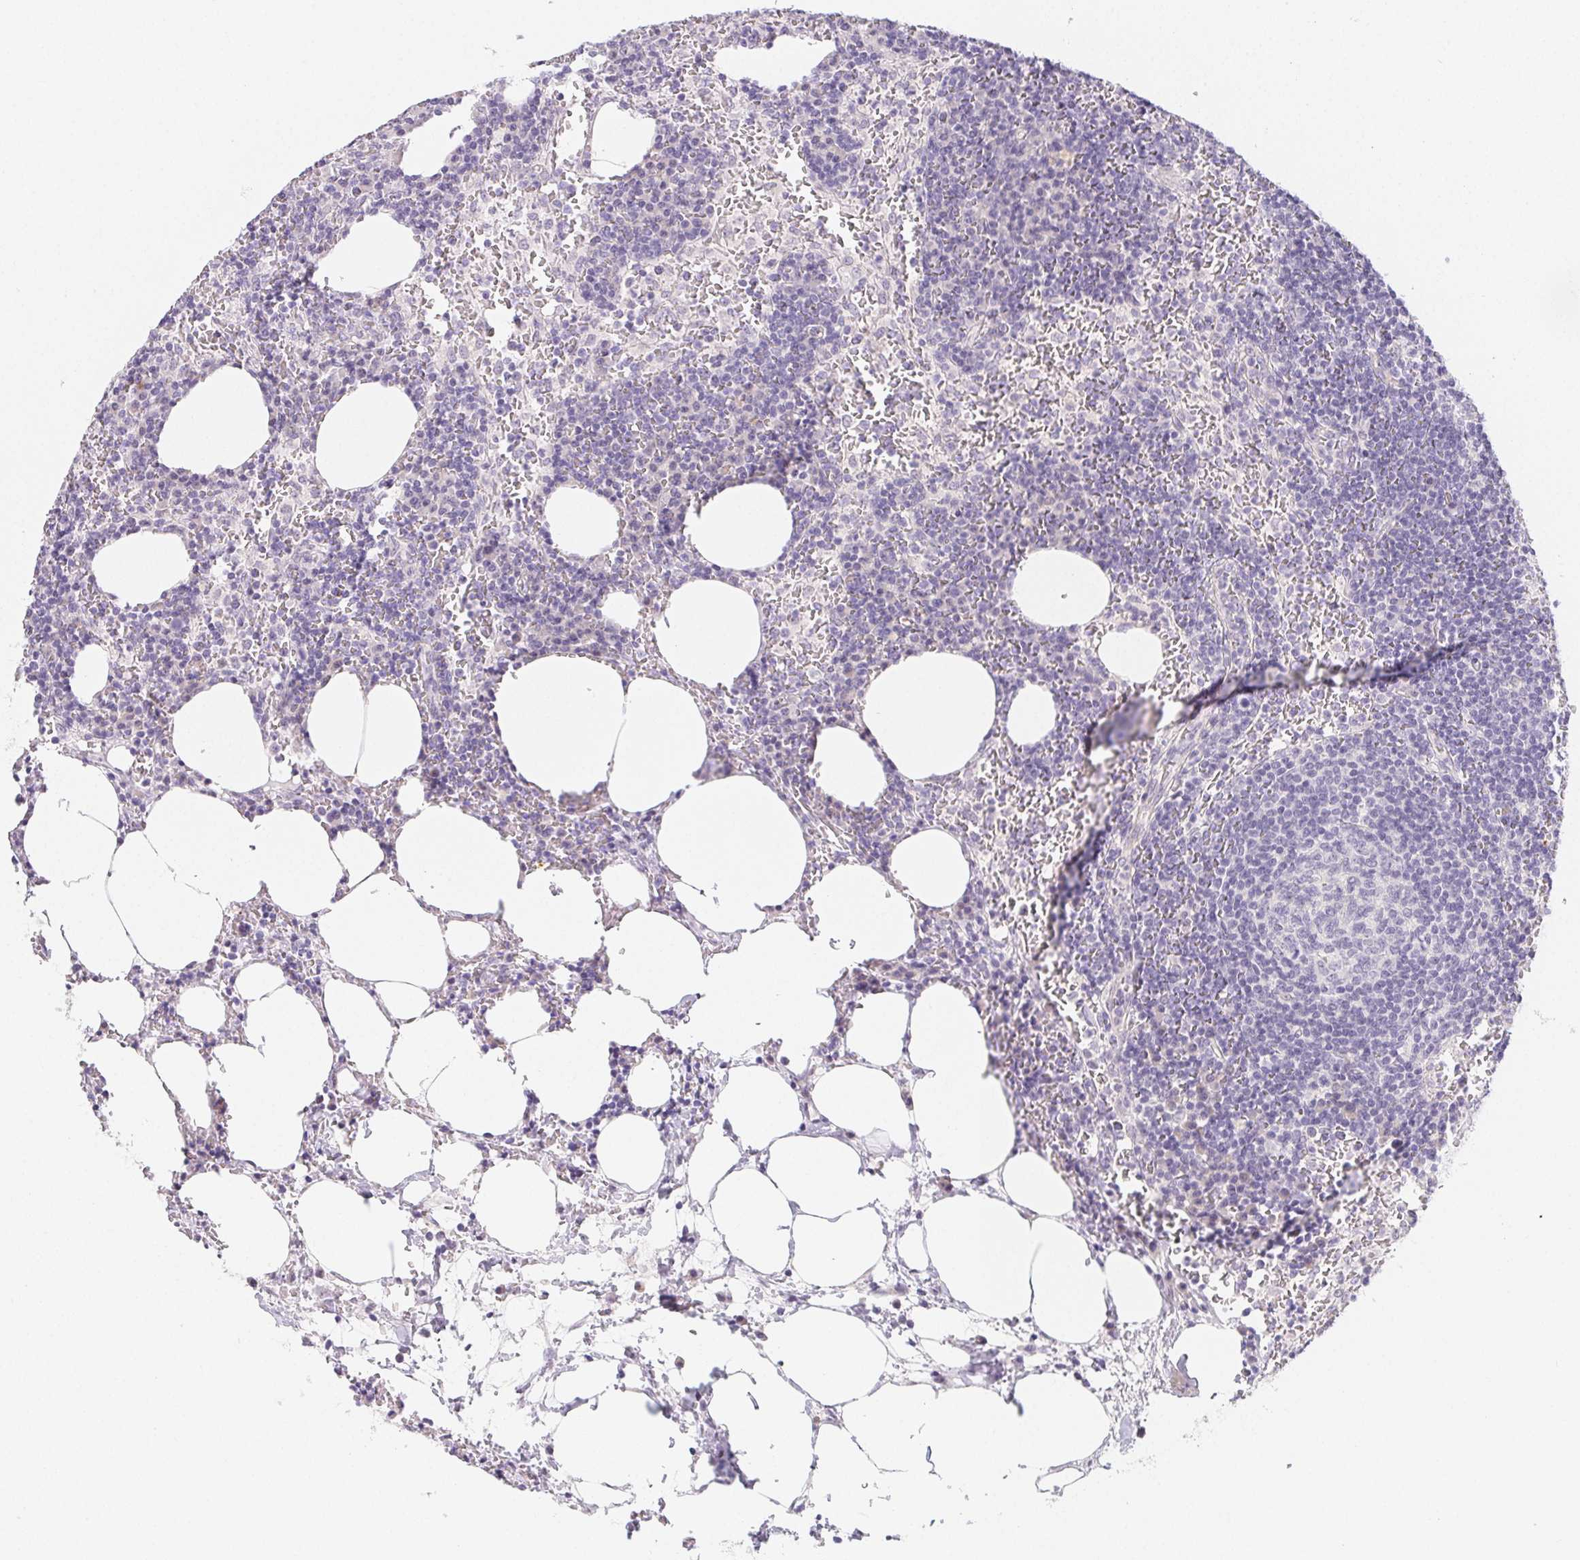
{"staining": {"intensity": "negative", "quantity": "none", "location": "none"}, "tissue": "lymph node", "cell_type": "Germinal center cells", "image_type": "normal", "snomed": [{"axis": "morphology", "description": "Normal tissue, NOS"}, {"axis": "topography", "description": "Lymph node"}], "caption": "IHC histopathology image of benign lymph node stained for a protein (brown), which demonstrates no positivity in germinal center cells. Nuclei are stained in blue.", "gene": "ZBBX", "patient": {"sex": "male", "age": 67}}